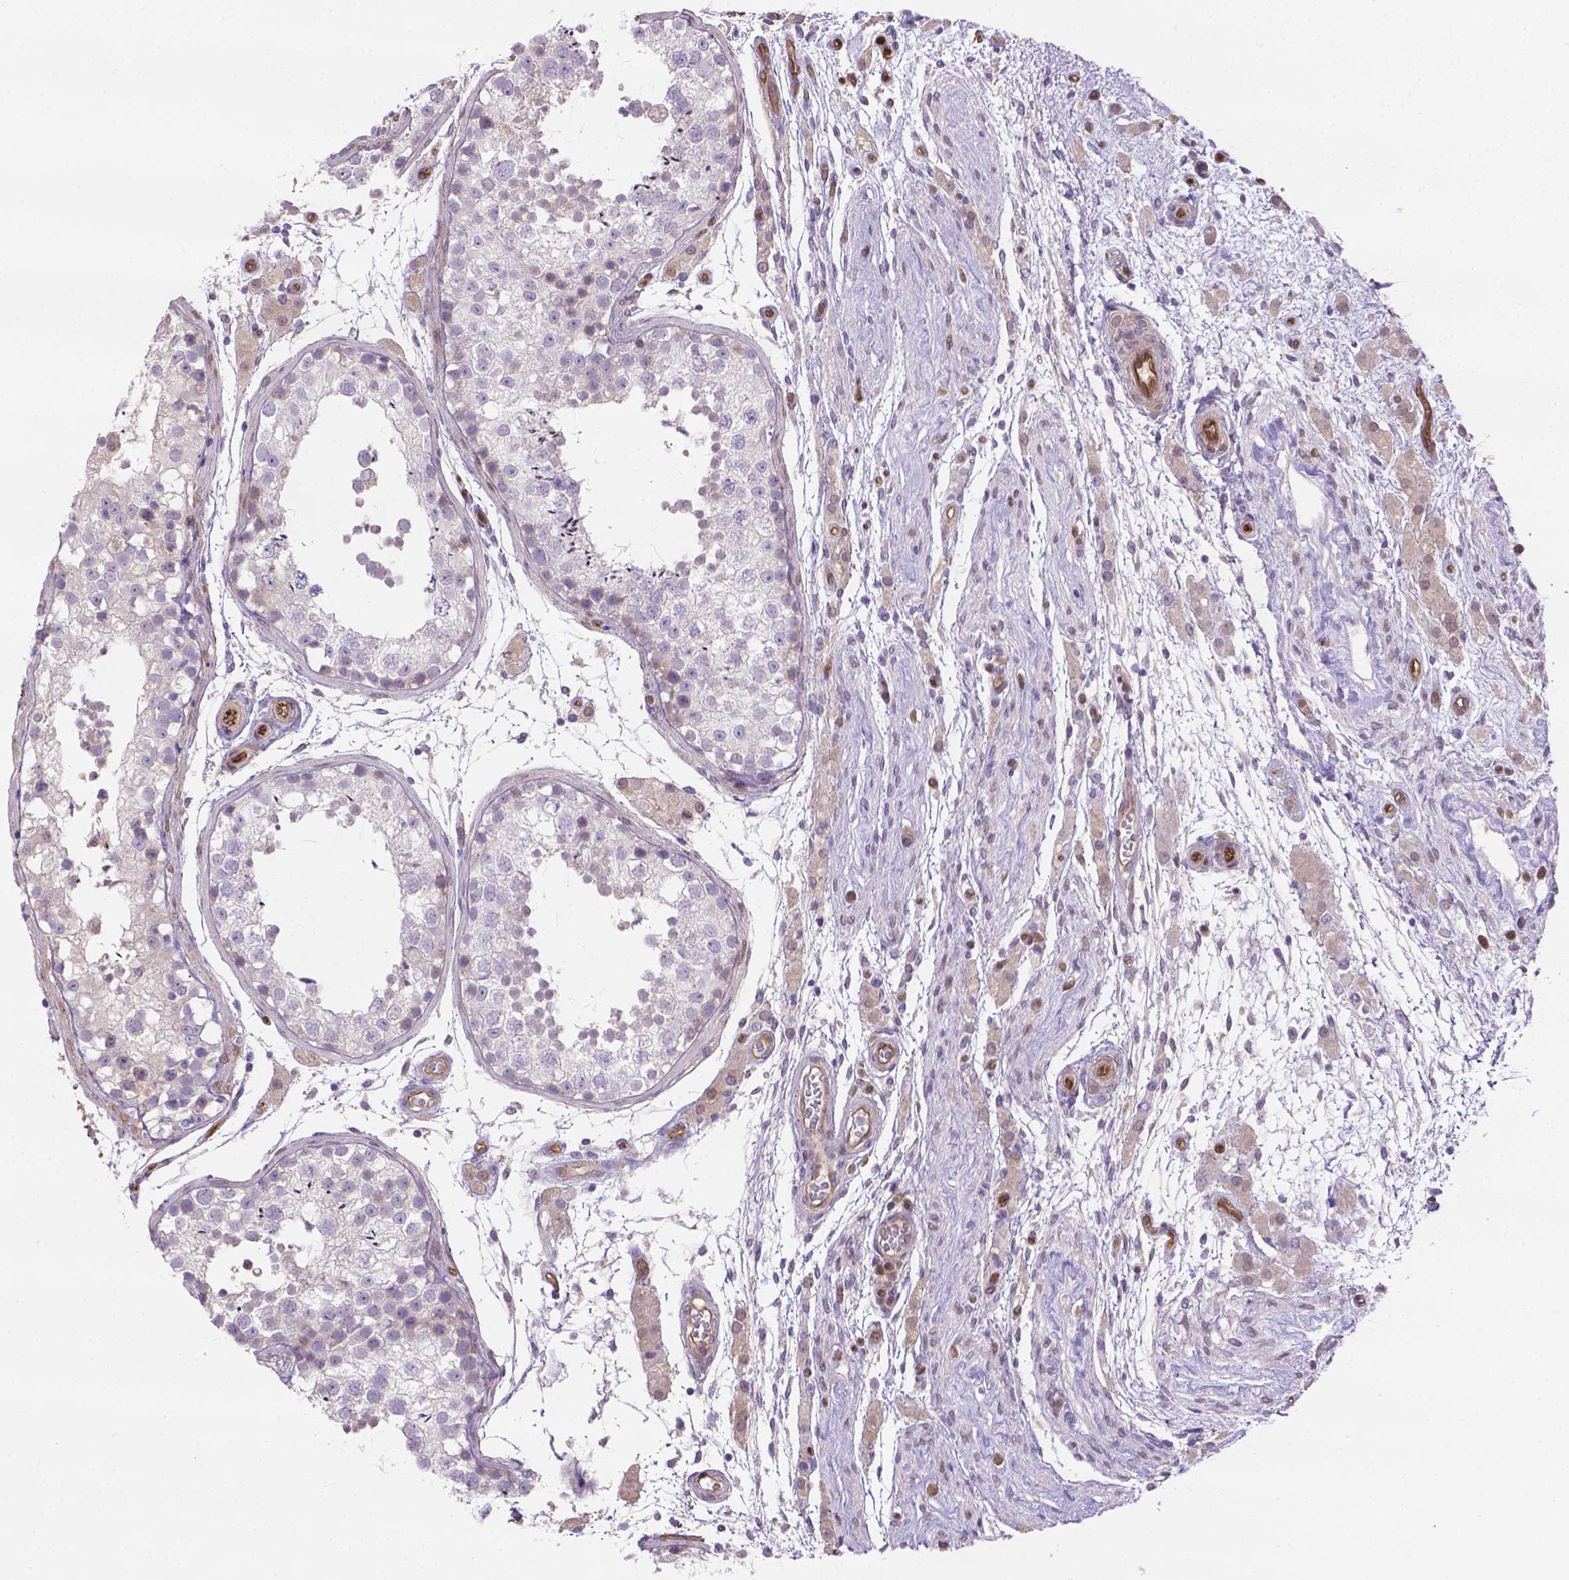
{"staining": {"intensity": "negative", "quantity": "none", "location": "none"}, "tissue": "testis", "cell_type": "Cells in seminiferous ducts", "image_type": "normal", "snomed": [{"axis": "morphology", "description": "Normal tissue, NOS"}, {"axis": "morphology", "description": "Seminoma, NOS"}, {"axis": "topography", "description": "Testis"}], "caption": "Histopathology image shows no significant protein expression in cells in seminiferous ducts of benign testis. (Immunohistochemistry, brightfield microscopy, high magnification).", "gene": "CLIC4", "patient": {"sex": "male", "age": 29}}